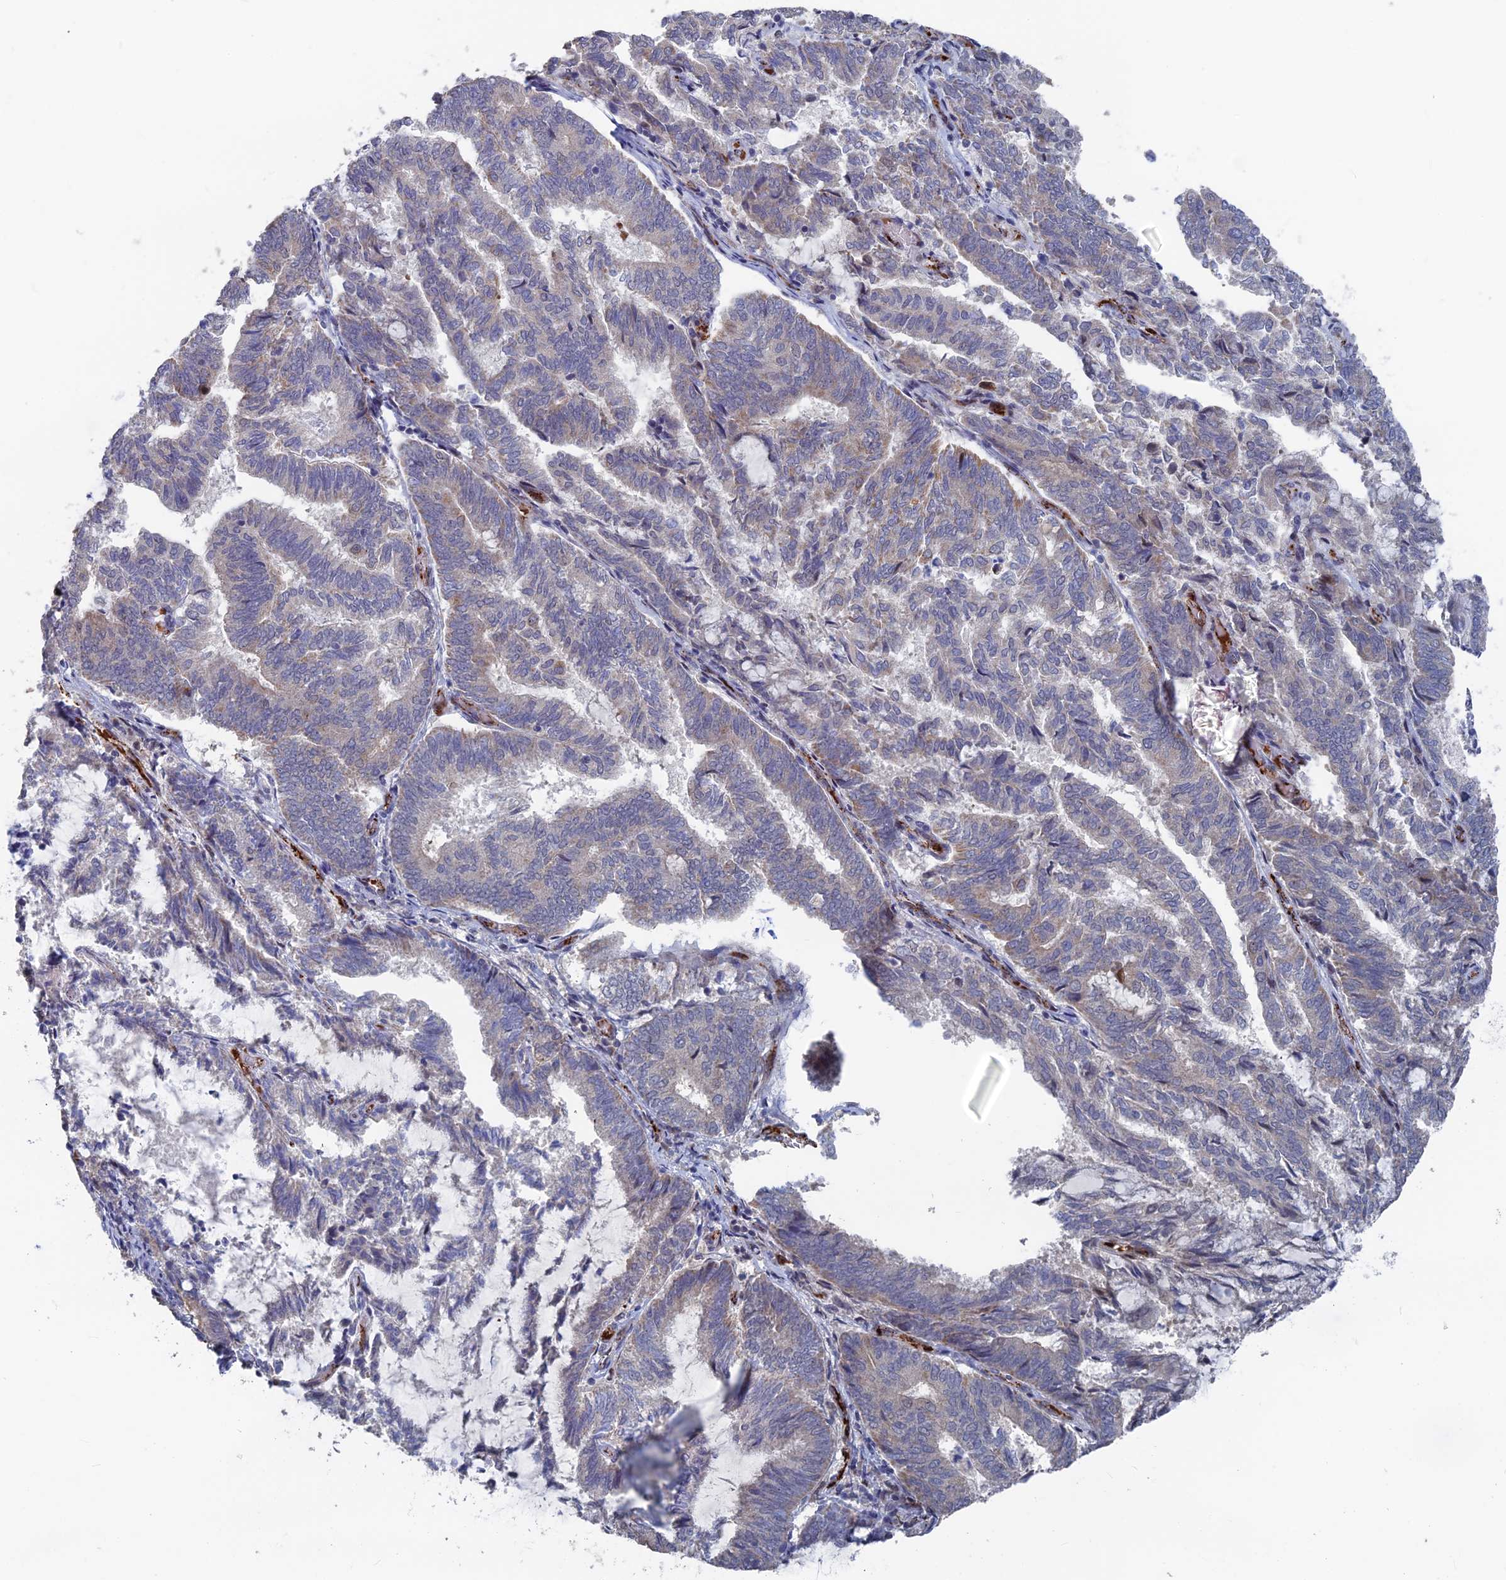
{"staining": {"intensity": "weak", "quantity": "<25%", "location": "cytoplasmic/membranous"}, "tissue": "endometrial cancer", "cell_type": "Tumor cells", "image_type": "cancer", "snomed": [{"axis": "morphology", "description": "Adenocarcinoma, NOS"}, {"axis": "topography", "description": "Endometrium"}], "caption": "DAB (3,3'-diaminobenzidine) immunohistochemical staining of human endometrial adenocarcinoma demonstrates no significant staining in tumor cells.", "gene": "SH3D21", "patient": {"sex": "female", "age": 80}}